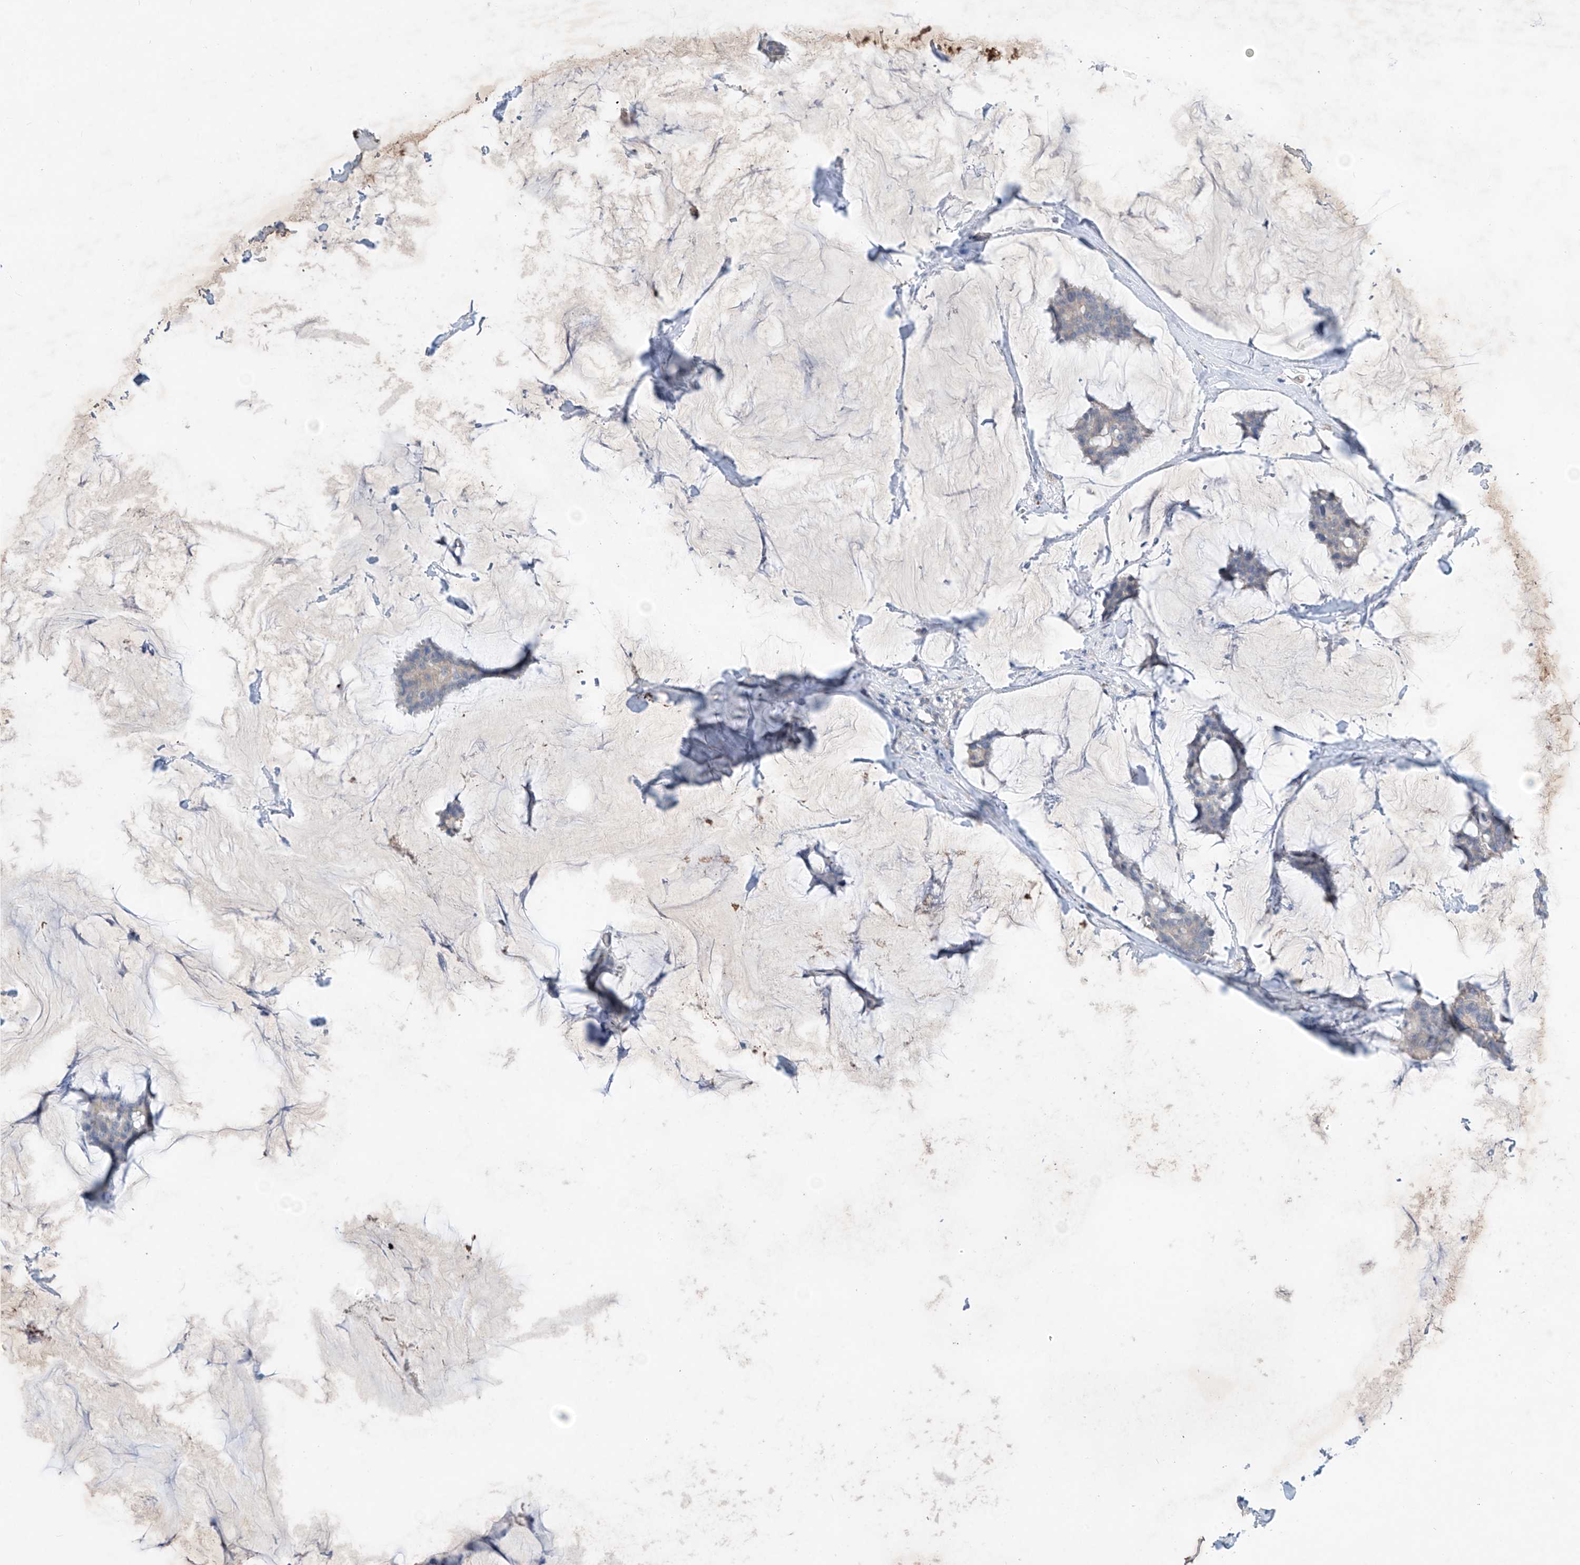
{"staining": {"intensity": "negative", "quantity": "none", "location": "none"}, "tissue": "breast cancer", "cell_type": "Tumor cells", "image_type": "cancer", "snomed": [{"axis": "morphology", "description": "Duct carcinoma"}, {"axis": "topography", "description": "Breast"}], "caption": "This is an immunohistochemistry (IHC) photomicrograph of breast cancer. There is no expression in tumor cells.", "gene": "ABLIM2", "patient": {"sex": "female", "age": 93}}